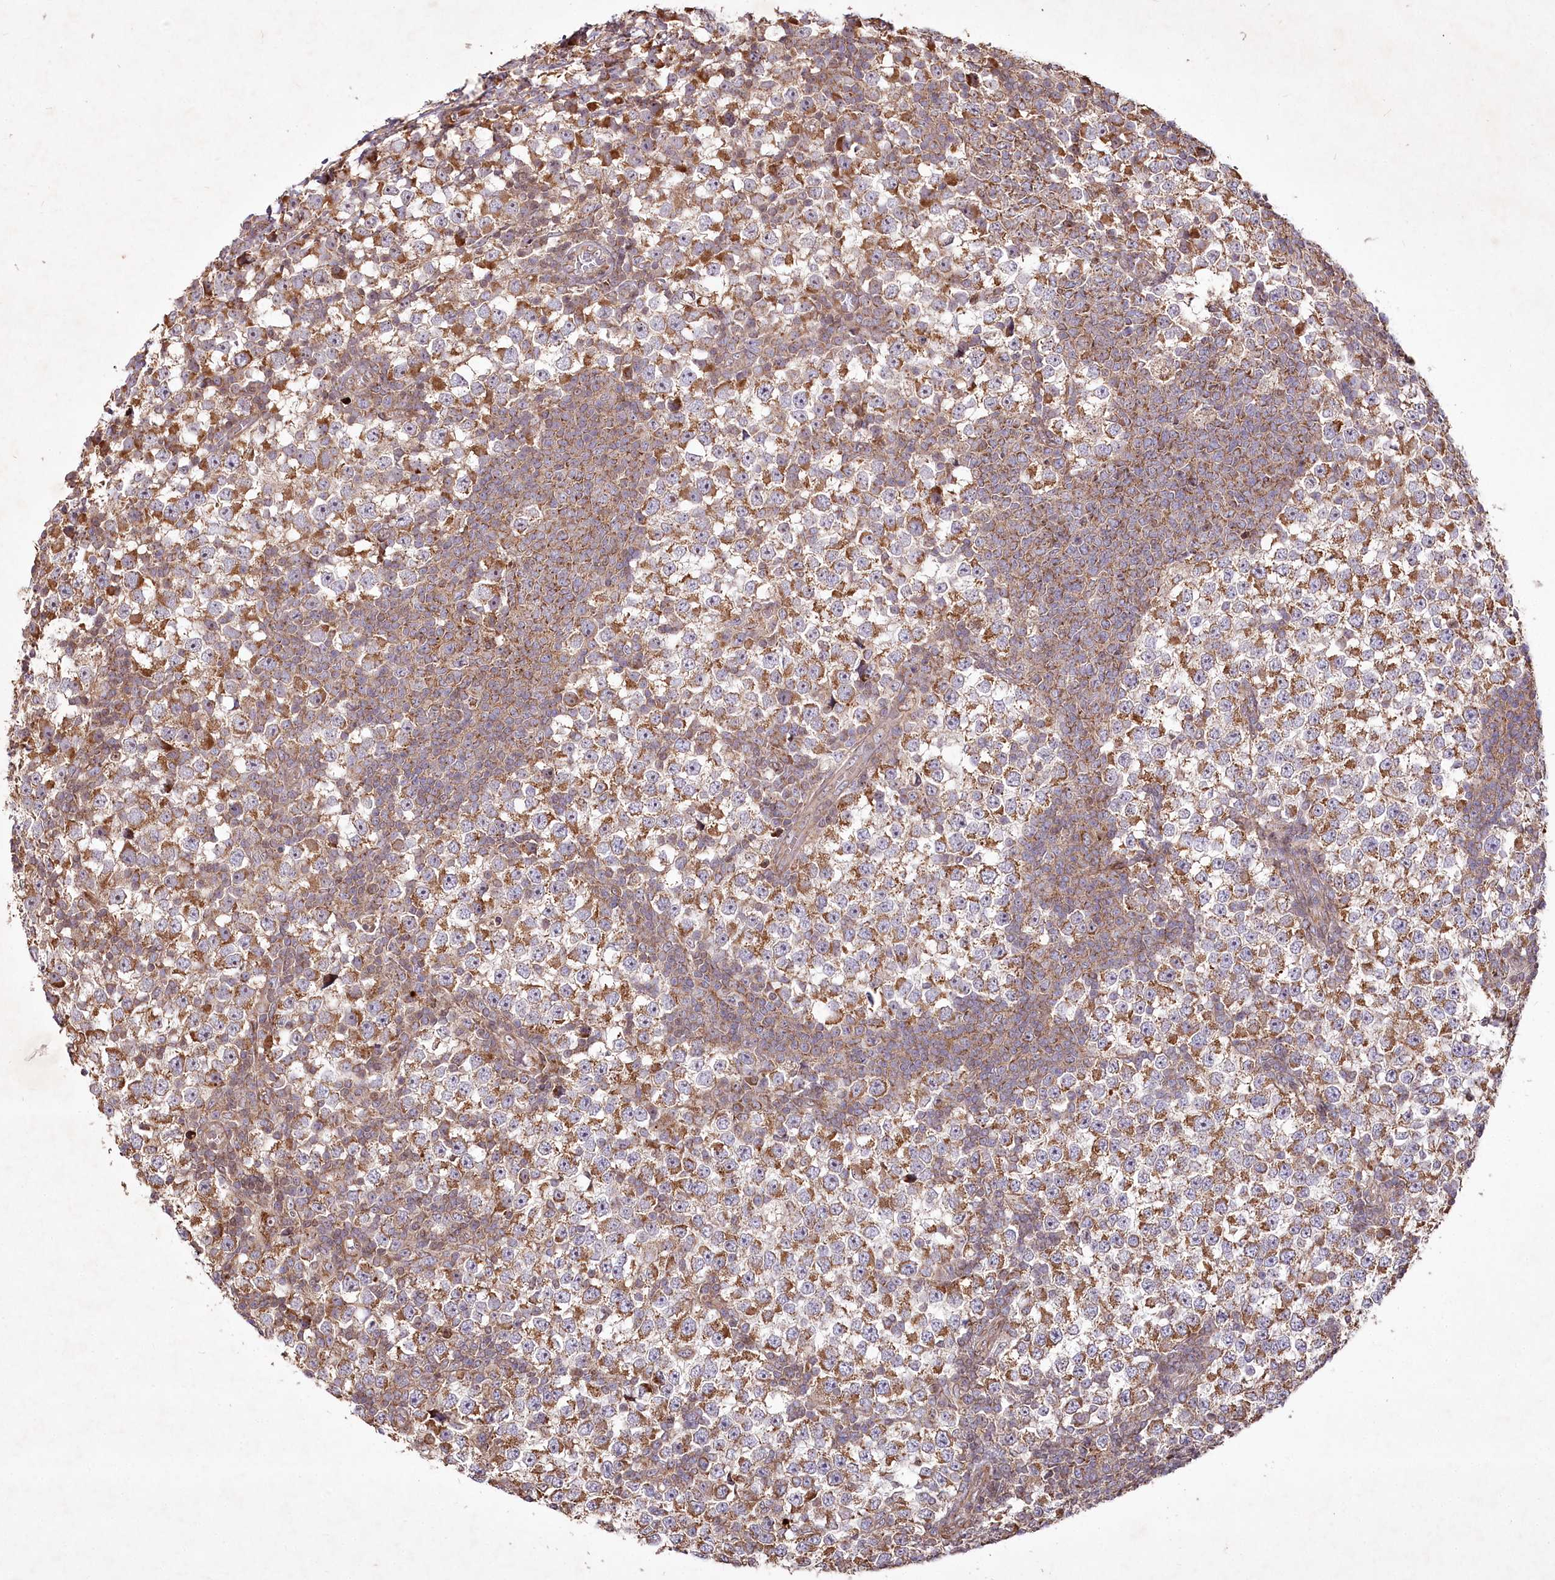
{"staining": {"intensity": "moderate", "quantity": ">75%", "location": "cytoplasmic/membranous"}, "tissue": "testis cancer", "cell_type": "Tumor cells", "image_type": "cancer", "snomed": [{"axis": "morphology", "description": "Seminoma, NOS"}, {"axis": "topography", "description": "Testis"}], "caption": "Immunohistochemical staining of testis cancer shows moderate cytoplasmic/membranous protein staining in approximately >75% of tumor cells.", "gene": "PSTK", "patient": {"sex": "male", "age": 65}}